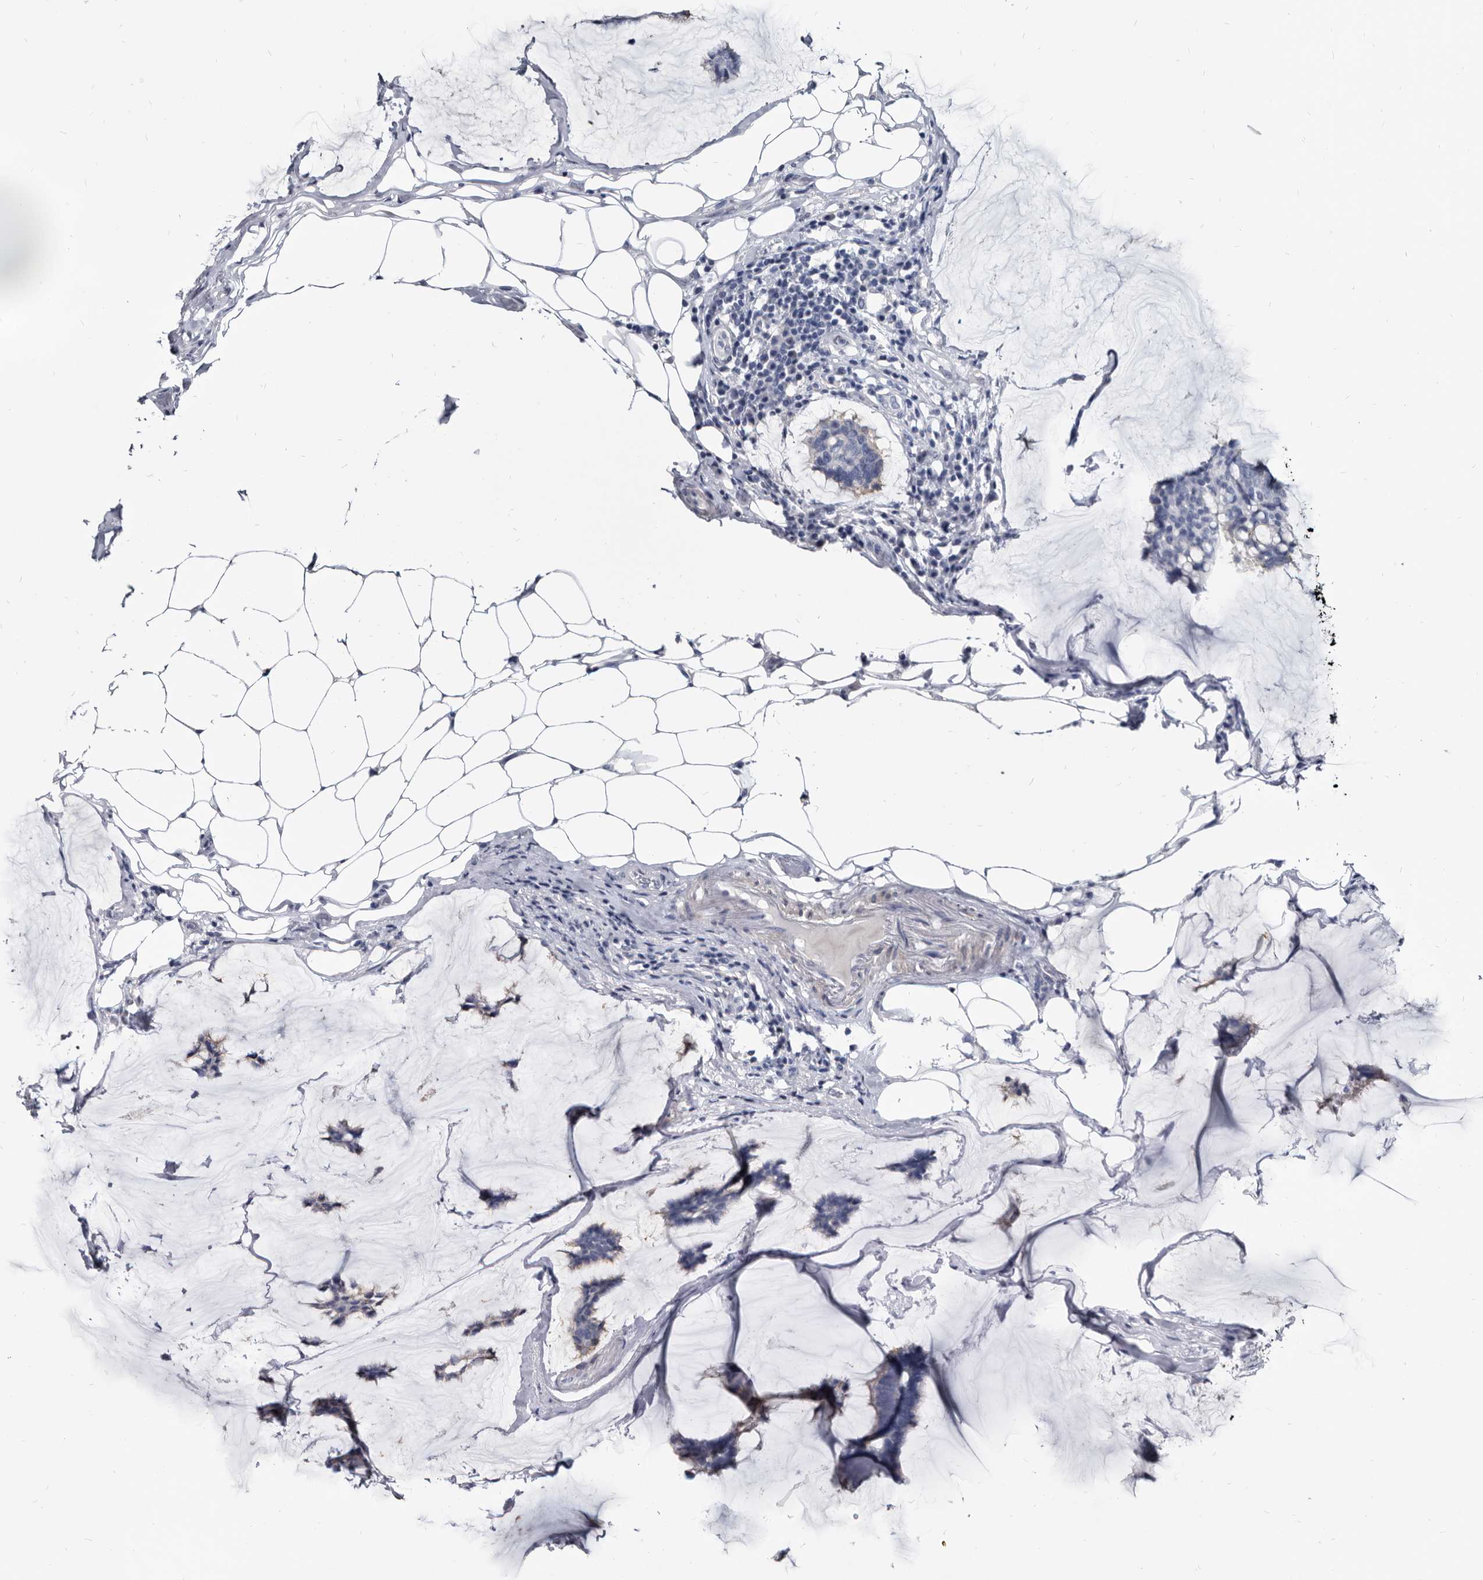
{"staining": {"intensity": "negative", "quantity": "none", "location": "none"}, "tissue": "breast cancer", "cell_type": "Tumor cells", "image_type": "cancer", "snomed": [{"axis": "morphology", "description": "Duct carcinoma"}, {"axis": "topography", "description": "Breast"}], "caption": "This is an IHC micrograph of breast cancer (infiltrating ductal carcinoma). There is no expression in tumor cells.", "gene": "PRSS8", "patient": {"sex": "female", "age": 93}}